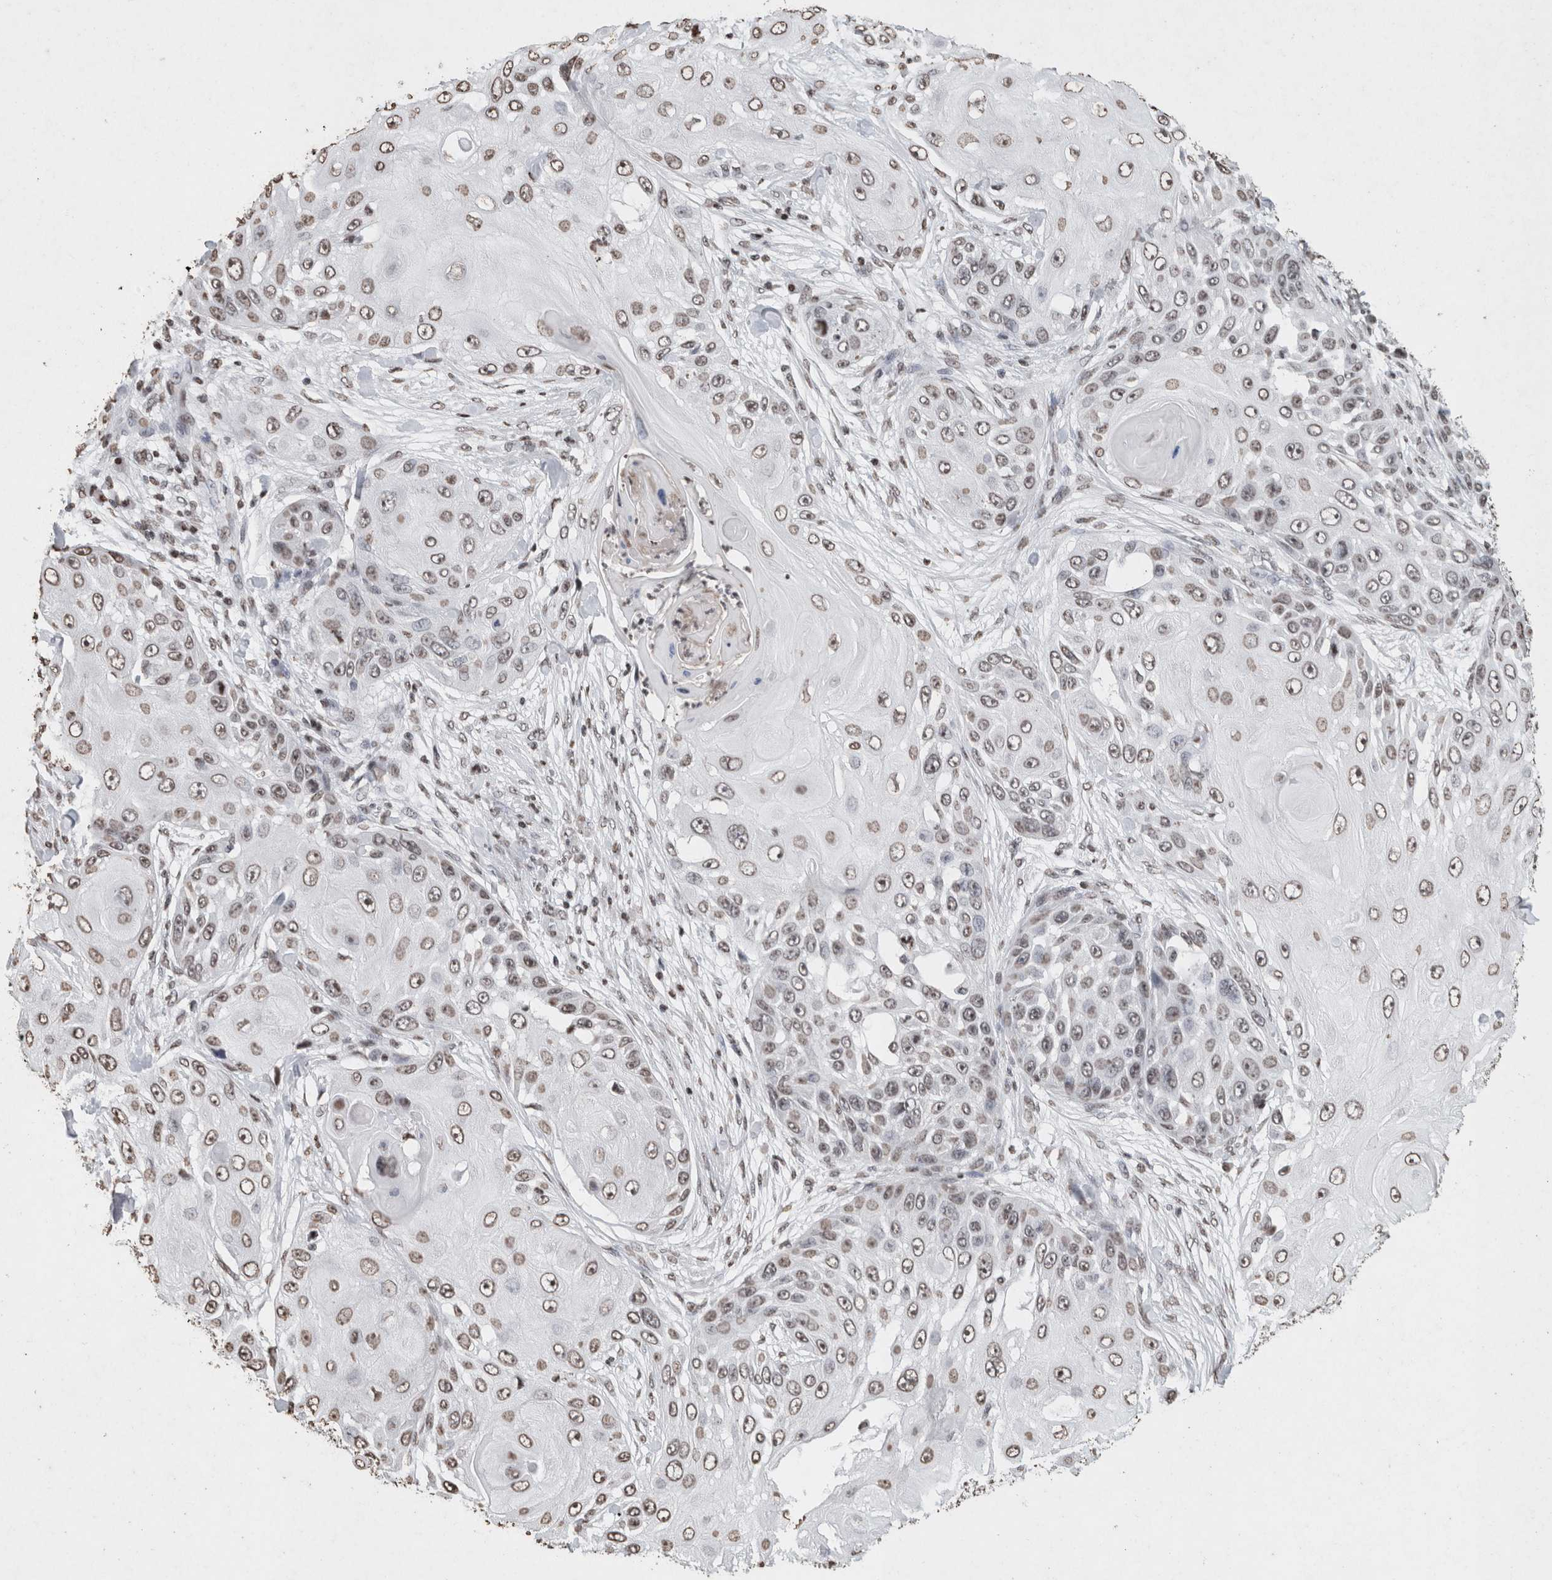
{"staining": {"intensity": "weak", "quantity": ">75%", "location": "nuclear"}, "tissue": "skin cancer", "cell_type": "Tumor cells", "image_type": "cancer", "snomed": [{"axis": "morphology", "description": "Squamous cell carcinoma, NOS"}, {"axis": "topography", "description": "Skin"}], "caption": "Skin cancer stained for a protein (brown) shows weak nuclear positive positivity in approximately >75% of tumor cells.", "gene": "CNTN1", "patient": {"sex": "female", "age": 44}}